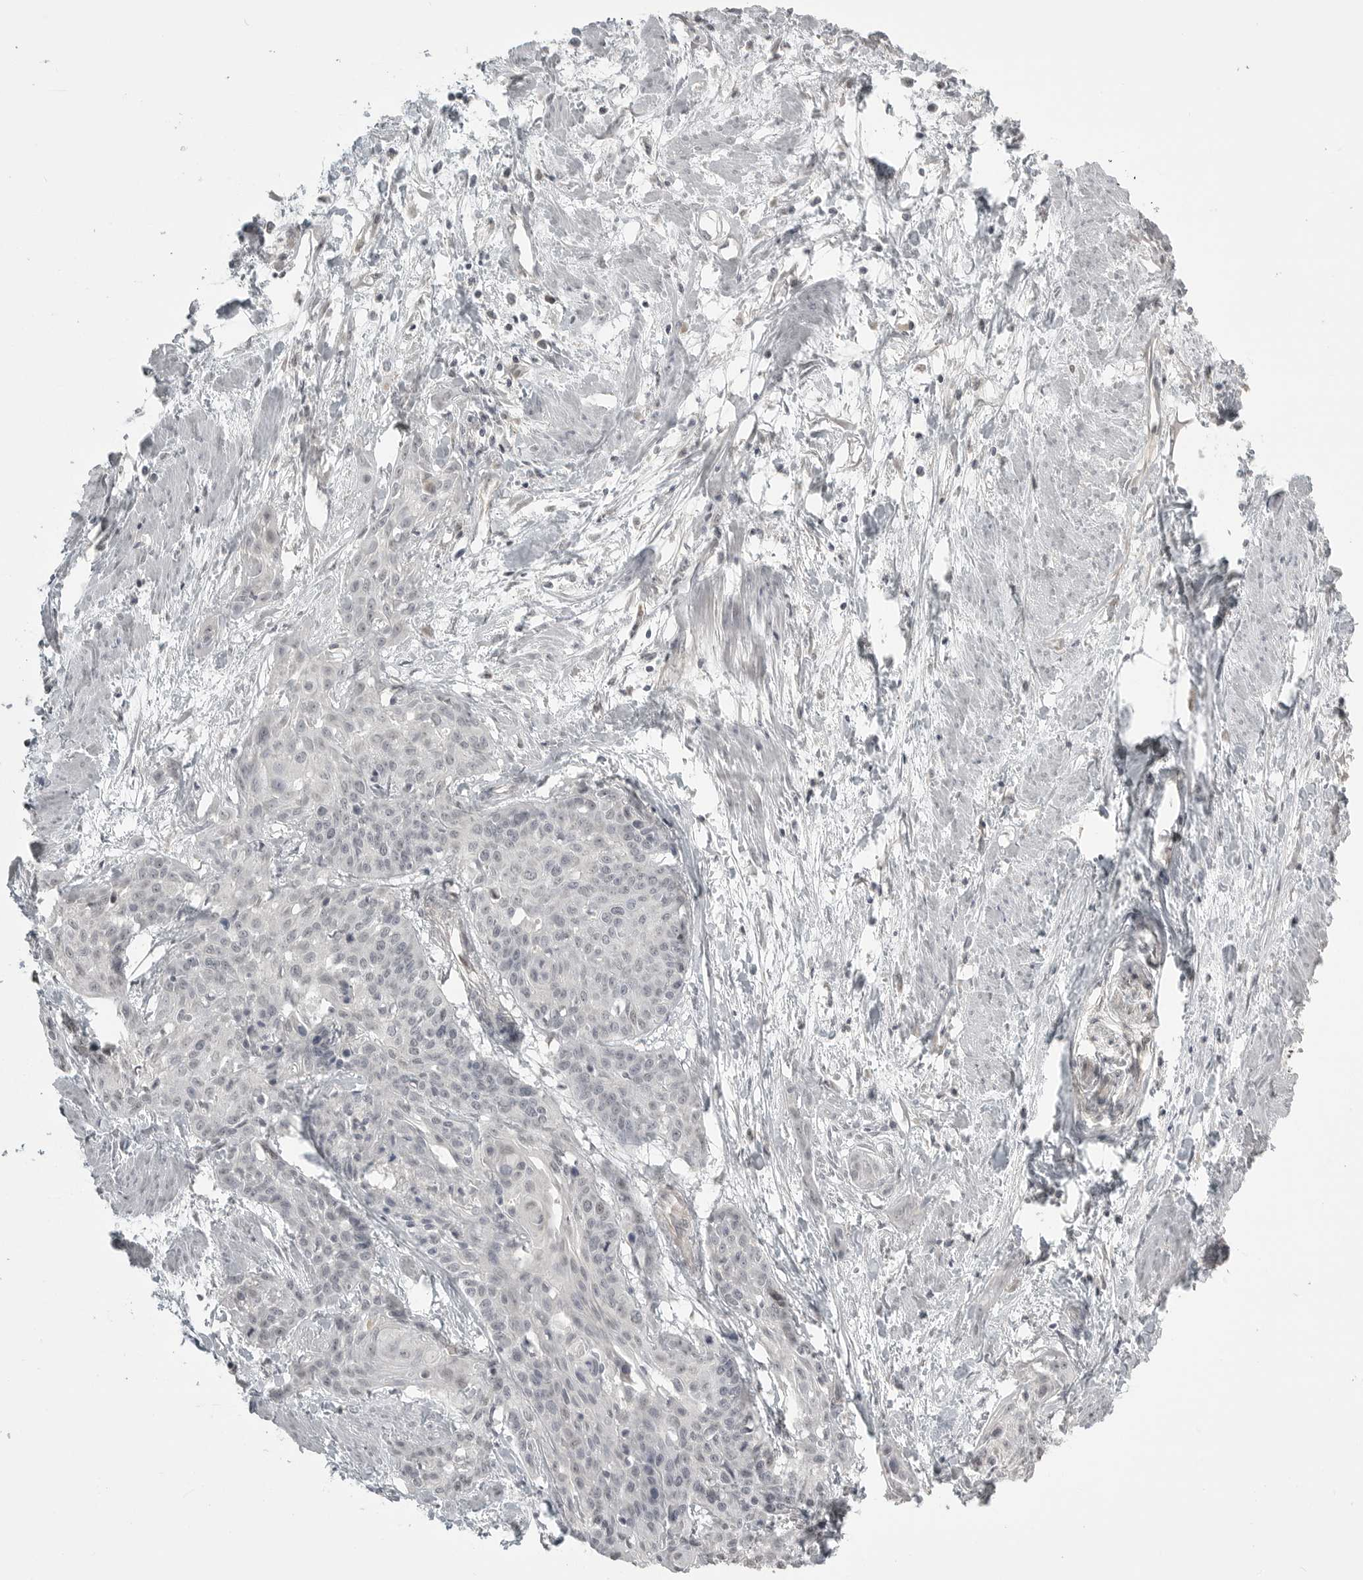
{"staining": {"intensity": "negative", "quantity": "none", "location": "none"}, "tissue": "cervical cancer", "cell_type": "Tumor cells", "image_type": "cancer", "snomed": [{"axis": "morphology", "description": "Squamous cell carcinoma, NOS"}, {"axis": "topography", "description": "Cervix"}], "caption": "Tumor cells show no significant staining in cervical cancer (squamous cell carcinoma).", "gene": "SMG8", "patient": {"sex": "female", "age": 57}}